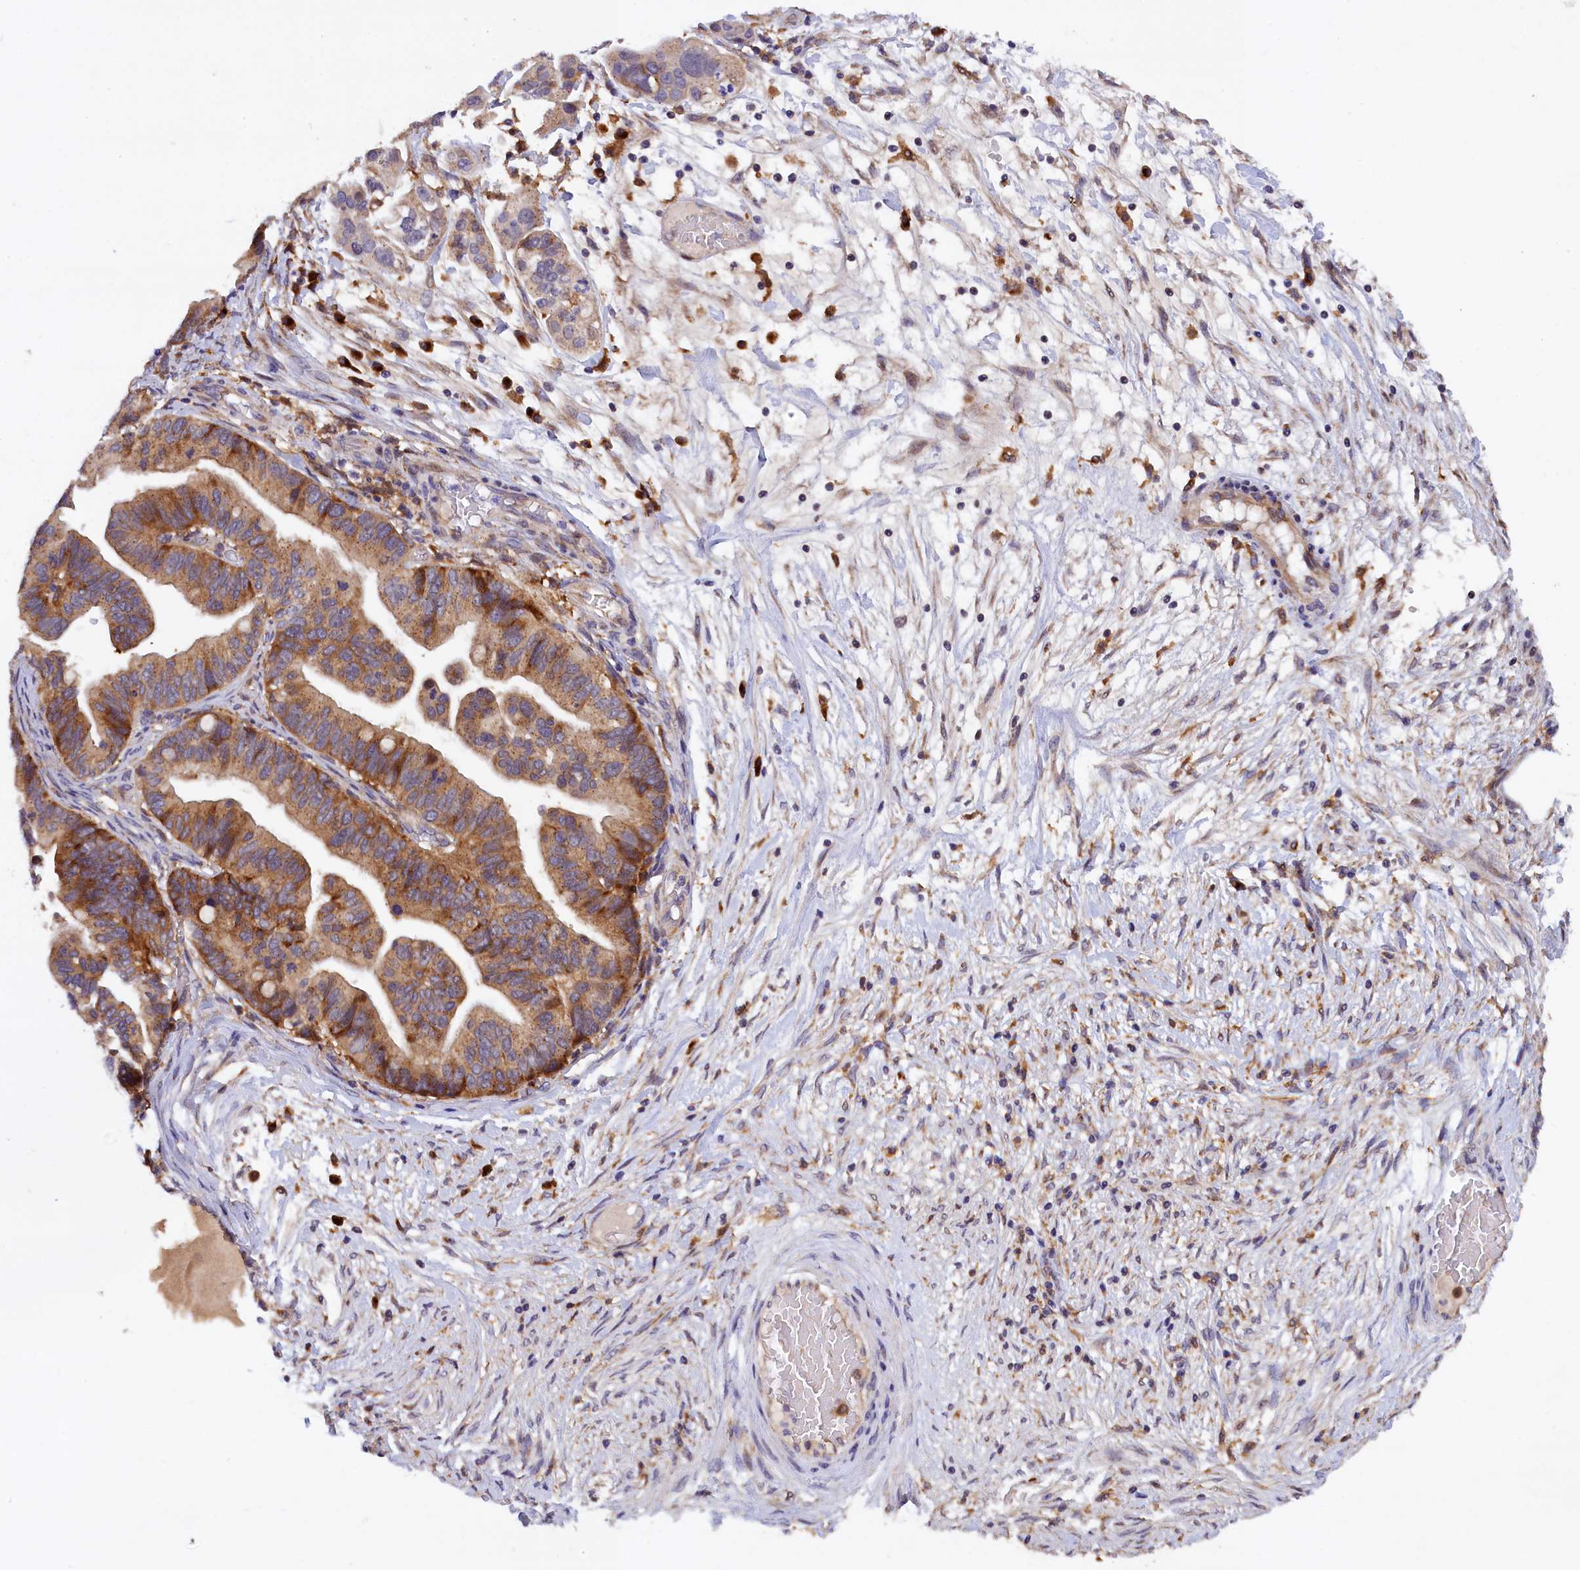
{"staining": {"intensity": "moderate", "quantity": ">75%", "location": "cytoplasmic/membranous"}, "tissue": "ovarian cancer", "cell_type": "Tumor cells", "image_type": "cancer", "snomed": [{"axis": "morphology", "description": "Cystadenocarcinoma, serous, NOS"}, {"axis": "topography", "description": "Ovary"}], "caption": "Protein expression analysis of human ovarian cancer reveals moderate cytoplasmic/membranous positivity in about >75% of tumor cells. (IHC, brightfield microscopy, high magnification).", "gene": "NAIP", "patient": {"sex": "female", "age": 56}}